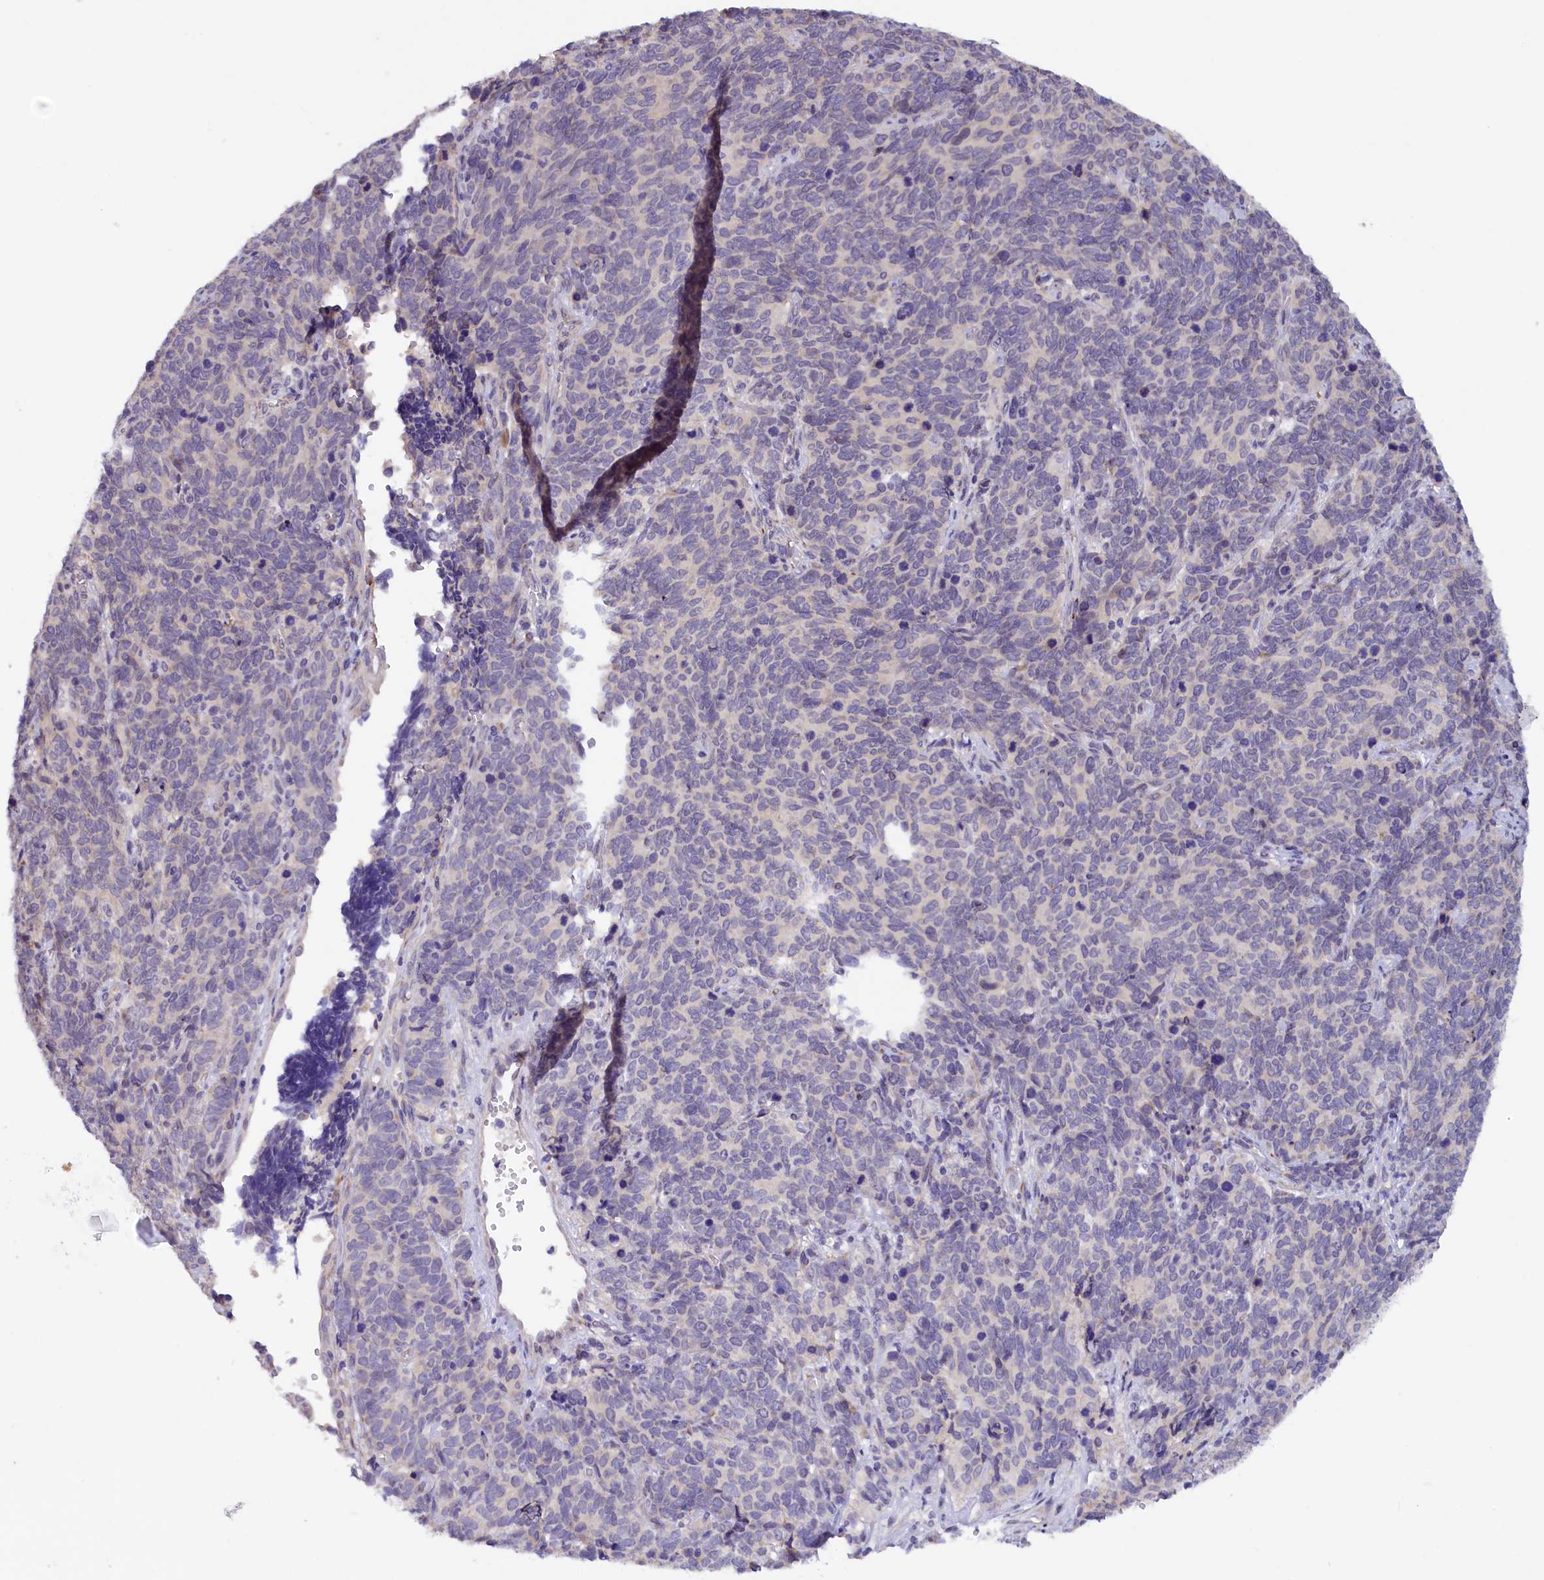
{"staining": {"intensity": "negative", "quantity": "none", "location": "none"}, "tissue": "cervical cancer", "cell_type": "Tumor cells", "image_type": "cancer", "snomed": [{"axis": "morphology", "description": "Squamous cell carcinoma, NOS"}, {"axis": "topography", "description": "Cervix"}], "caption": "IHC micrograph of neoplastic tissue: cervical squamous cell carcinoma stained with DAB demonstrates no significant protein expression in tumor cells.", "gene": "ZSWIM4", "patient": {"sex": "female", "age": 60}}